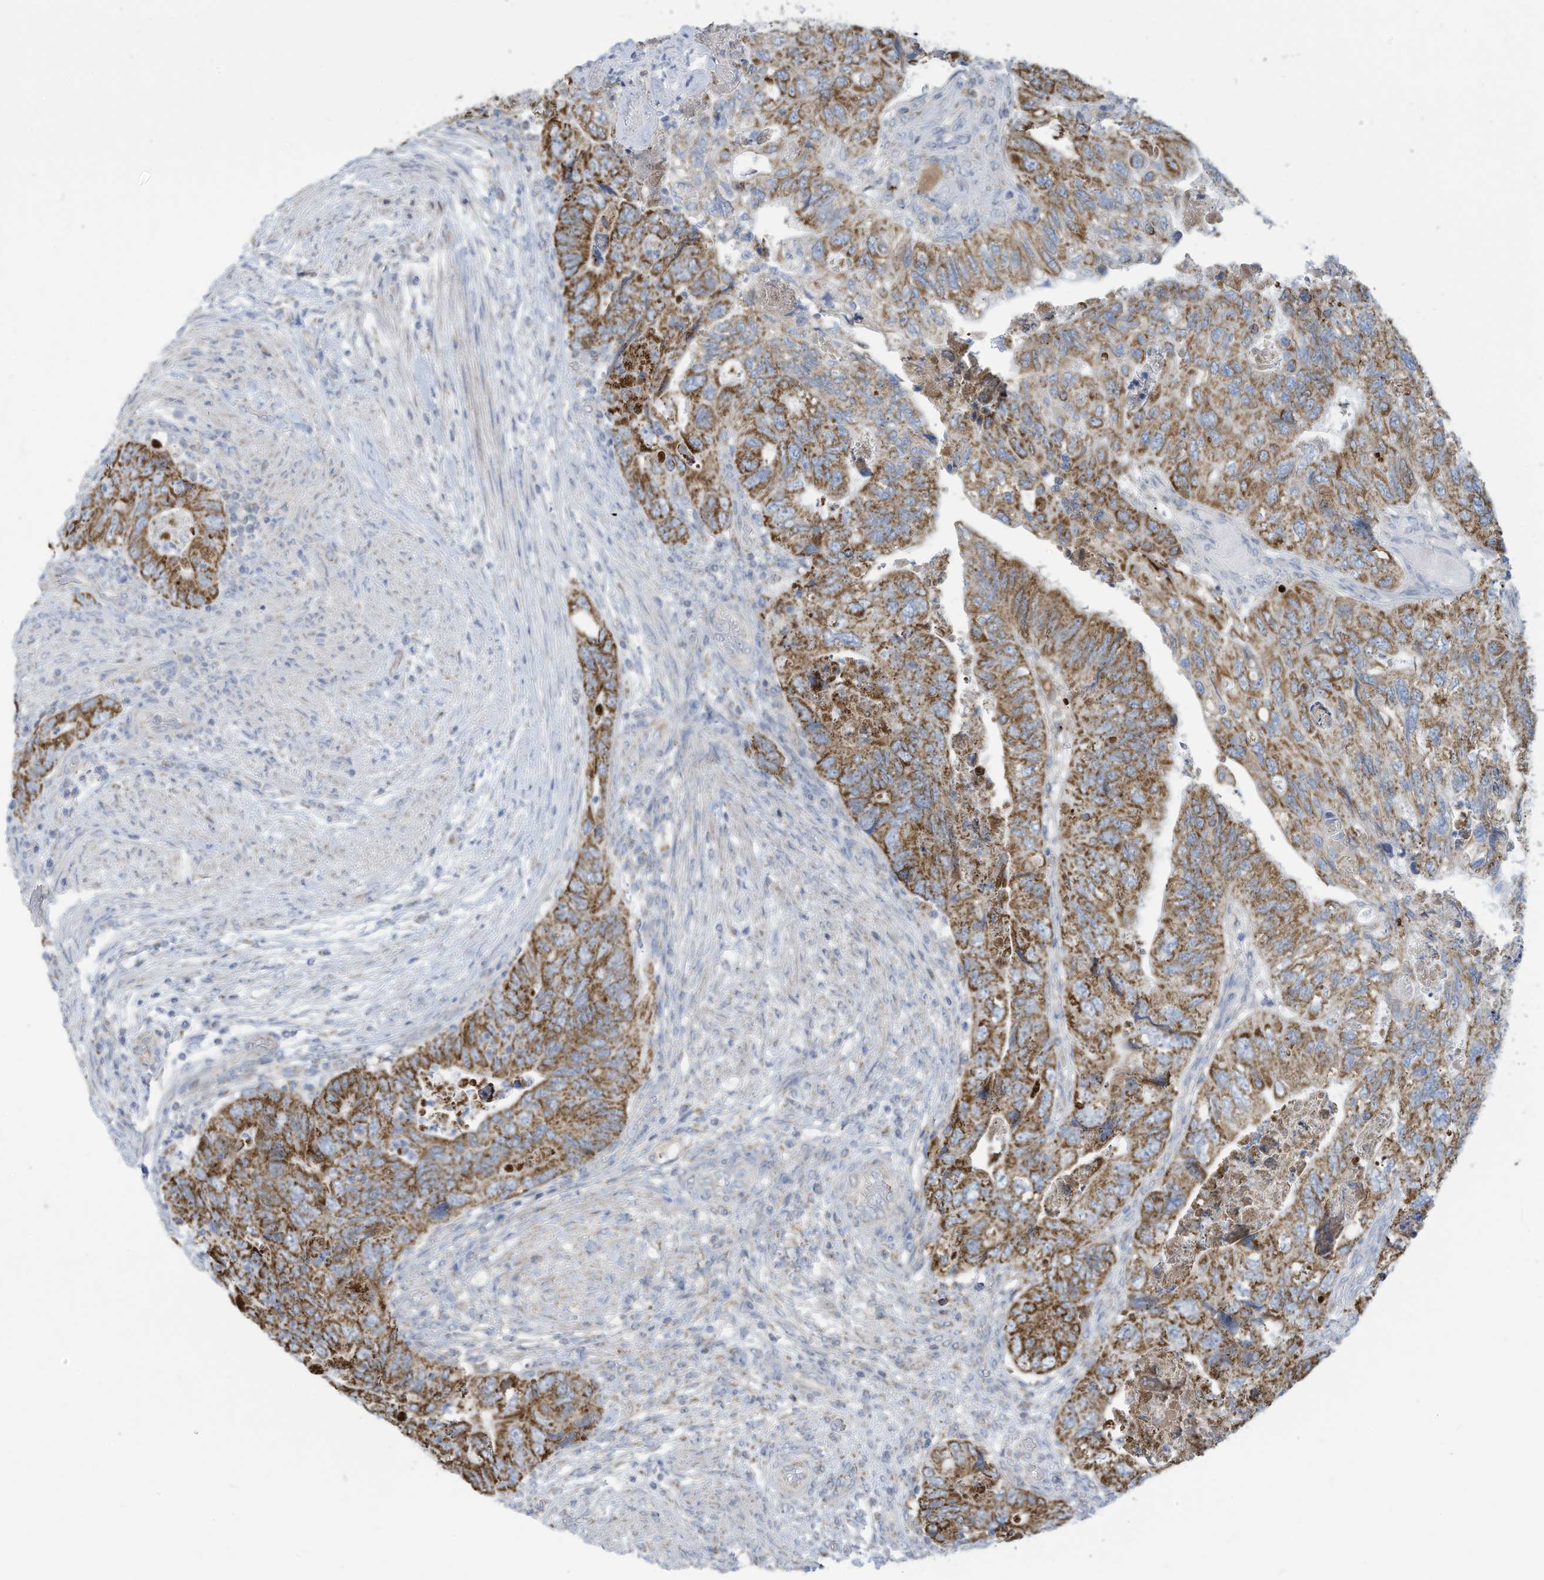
{"staining": {"intensity": "moderate", "quantity": ">75%", "location": "cytoplasmic/membranous"}, "tissue": "colorectal cancer", "cell_type": "Tumor cells", "image_type": "cancer", "snomed": [{"axis": "morphology", "description": "Adenocarcinoma, NOS"}, {"axis": "topography", "description": "Rectum"}], "caption": "Tumor cells exhibit medium levels of moderate cytoplasmic/membranous expression in about >75% of cells in human adenocarcinoma (colorectal).", "gene": "NLN", "patient": {"sex": "male", "age": 63}}